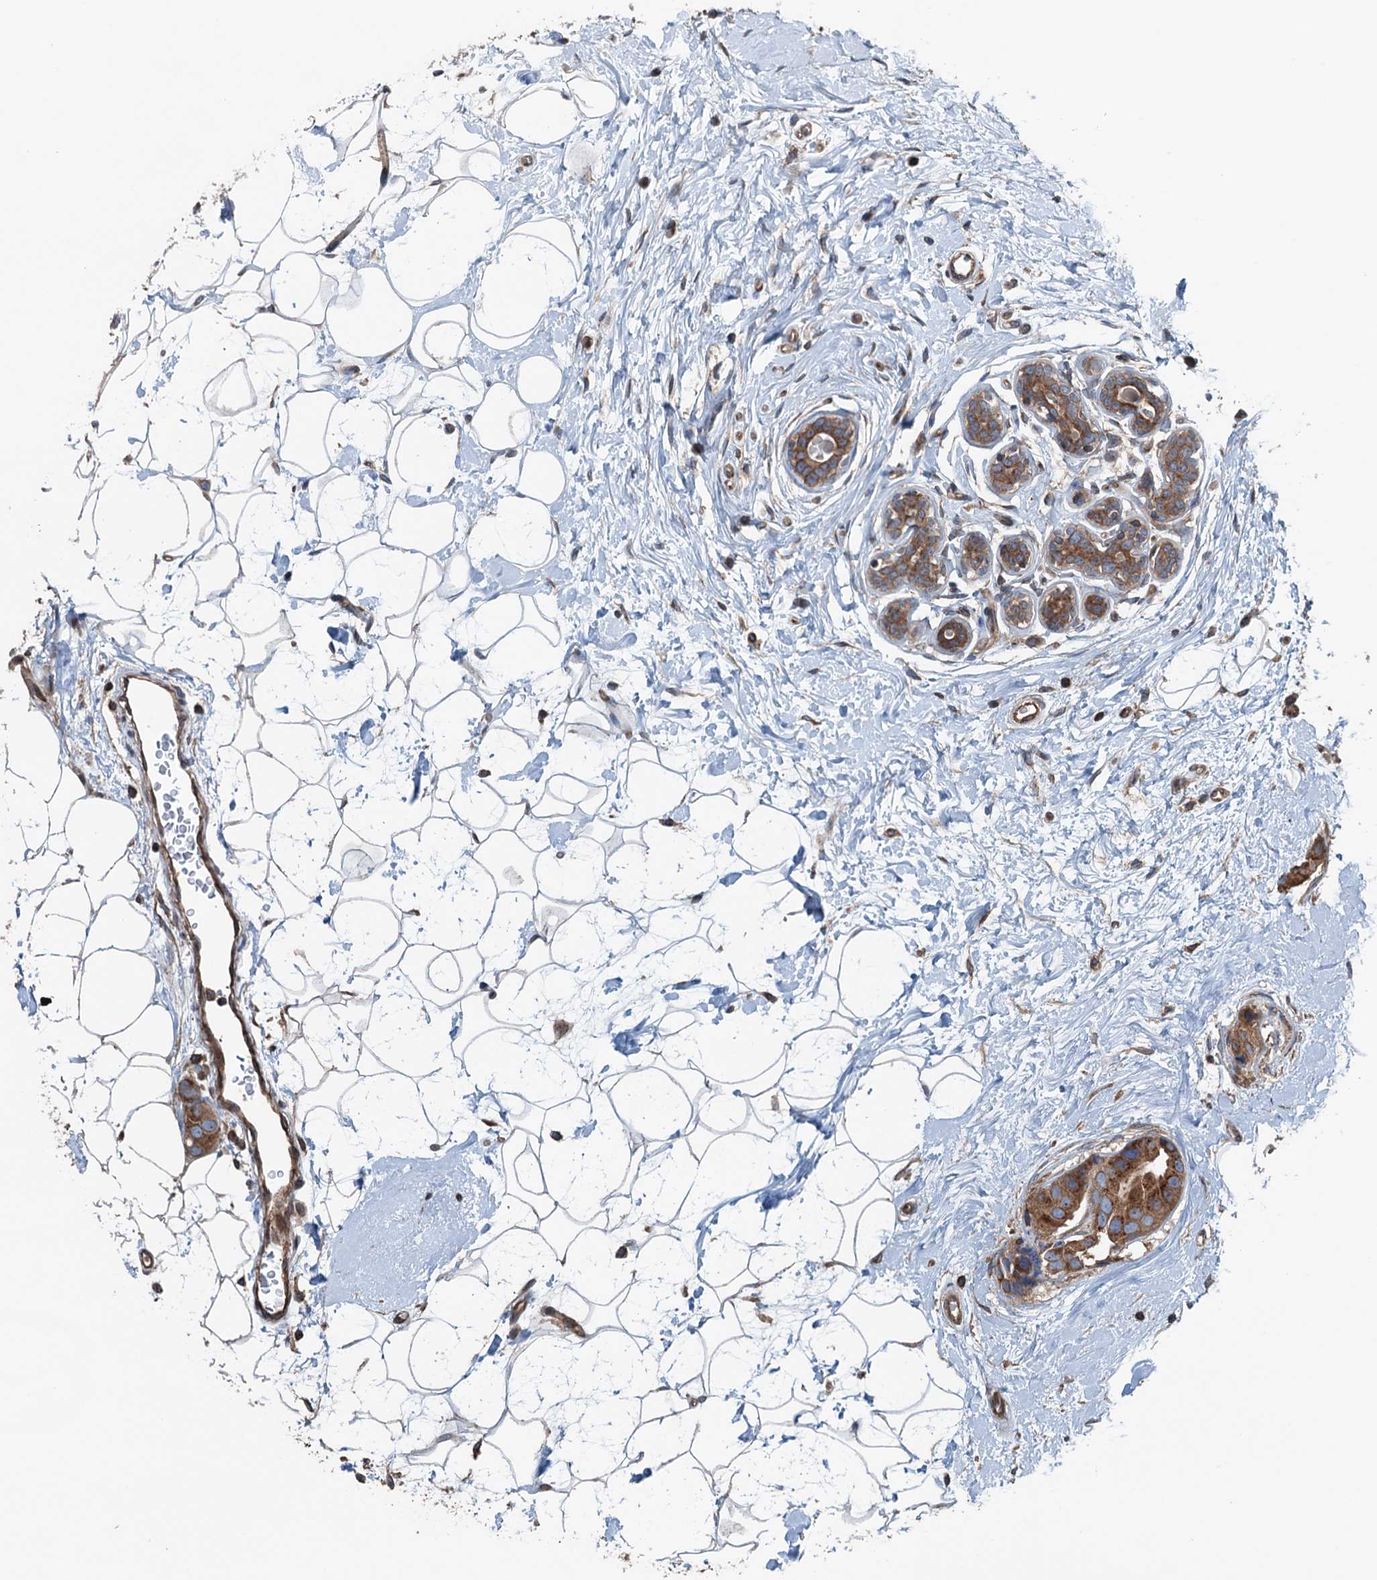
{"staining": {"intensity": "strong", "quantity": ">75%", "location": "cytoplasmic/membranous"}, "tissue": "breast cancer", "cell_type": "Tumor cells", "image_type": "cancer", "snomed": [{"axis": "morphology", "description": "Normal tissue, NOS"}, {"axis": "morphology", "description": "Duct carcinoma"}, {"axis": "topography", "description": "Breast"}], "caption": "Brown immunohistochemical staining in breast cancer (intraductal carcinoma) displays strong cytoplasmic/membranous staining in about >75% of tumor cells.", "gene": "TRAPPC8", "patient": {"sex": "female", "age": 39}}